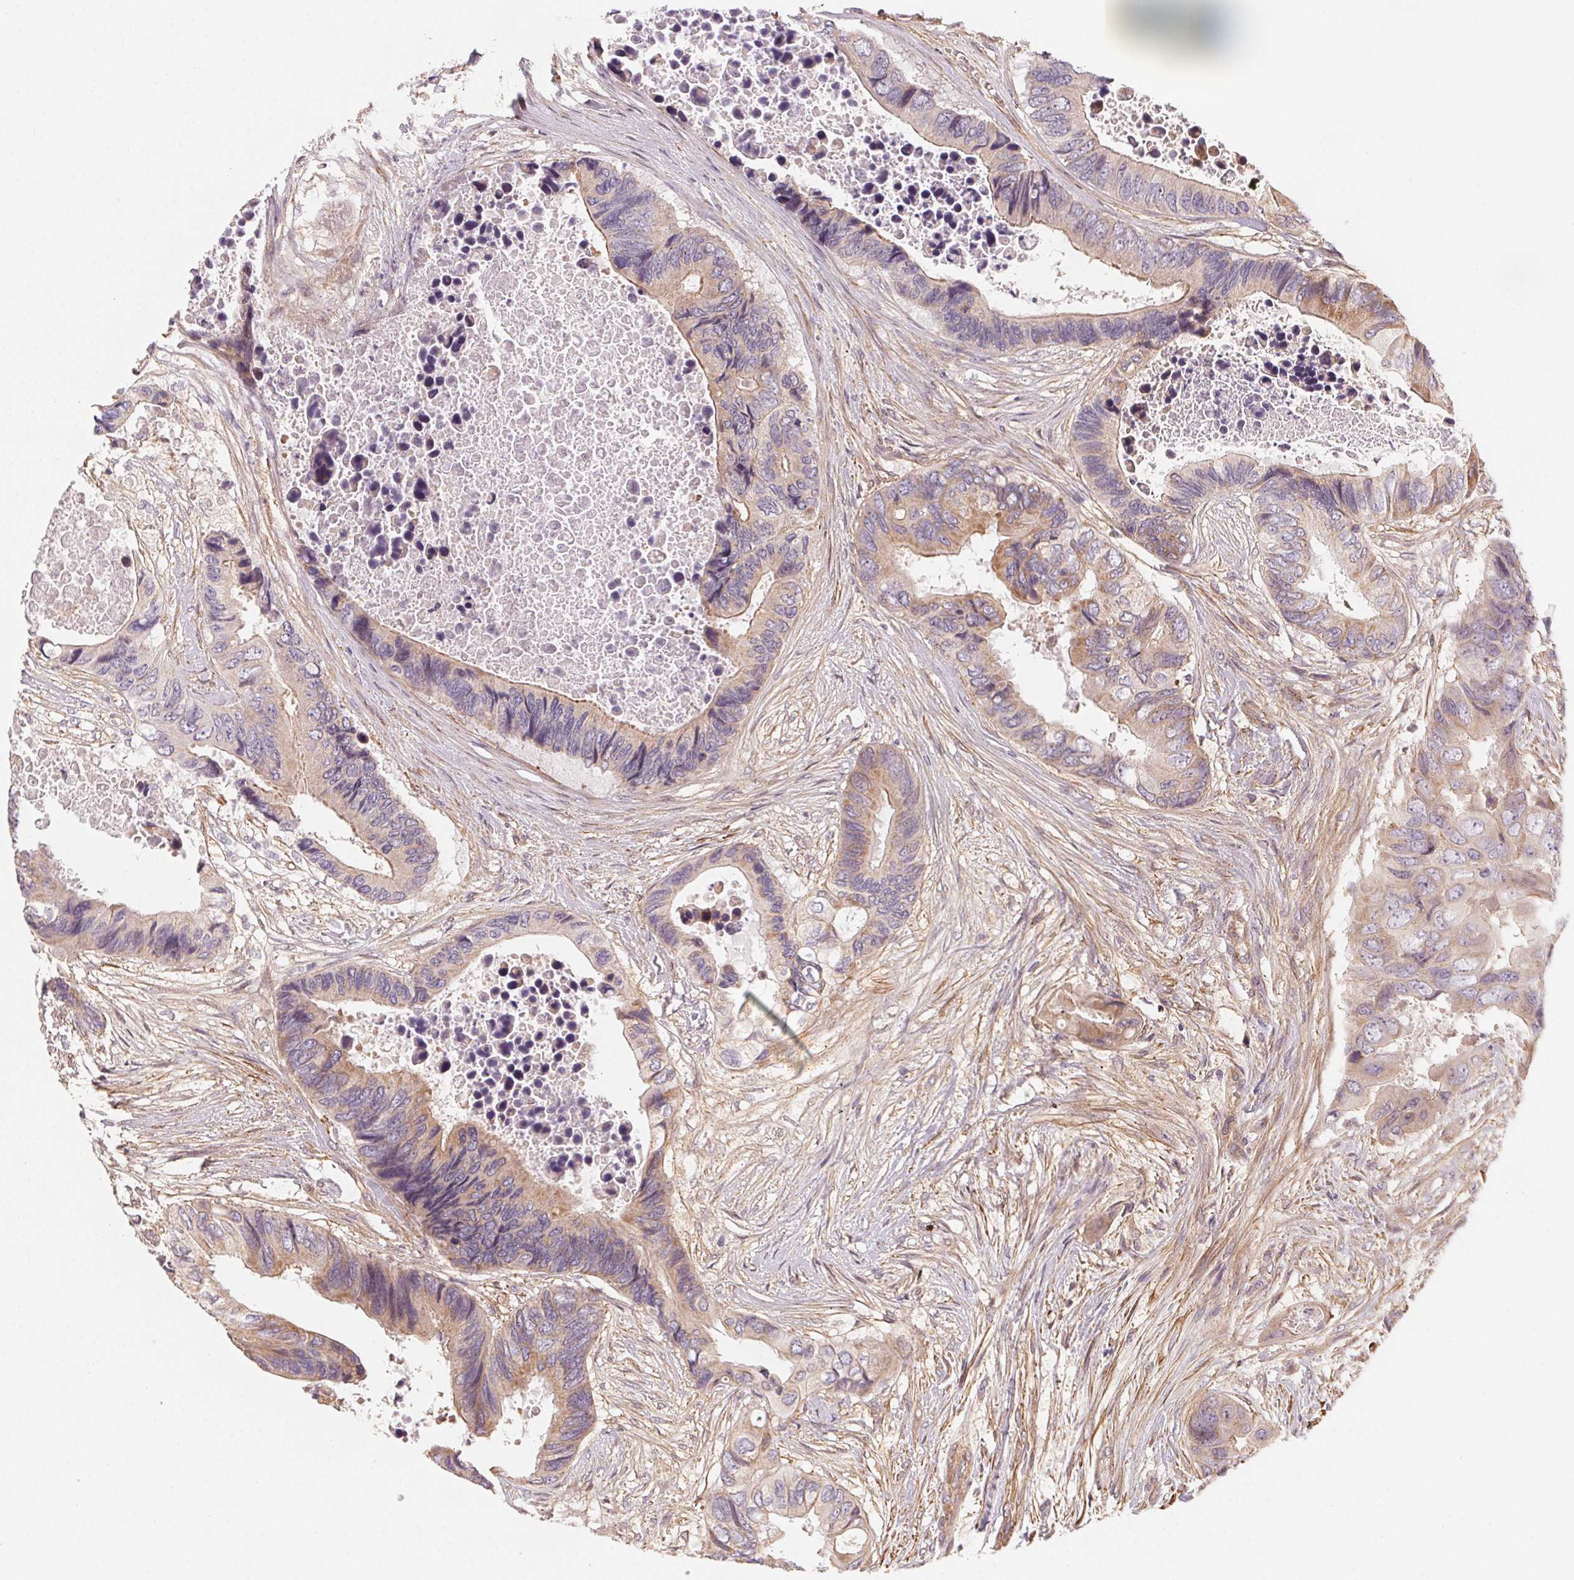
{"staining": {"intensity": "weak", "quantity": ">75%", "location": "cytoplasmic/membranous"}, "tissue": "colorectal cancer", "cell_type": "Tumor cells", "image_type": "cancer", "snomed": [{"axis": "morphology", "description": "Adenocarcinoma, NOS"}, {"axis": "topography", "description": "Rectum"}], "caption": "A micrograph of colorectal adenocarcinoma stained for a protein displays weak cytoplasmic/membranous brown staining in tumor cells.", "gene": "CCDC112", "patient": {"sex": "male", "age": 63}}